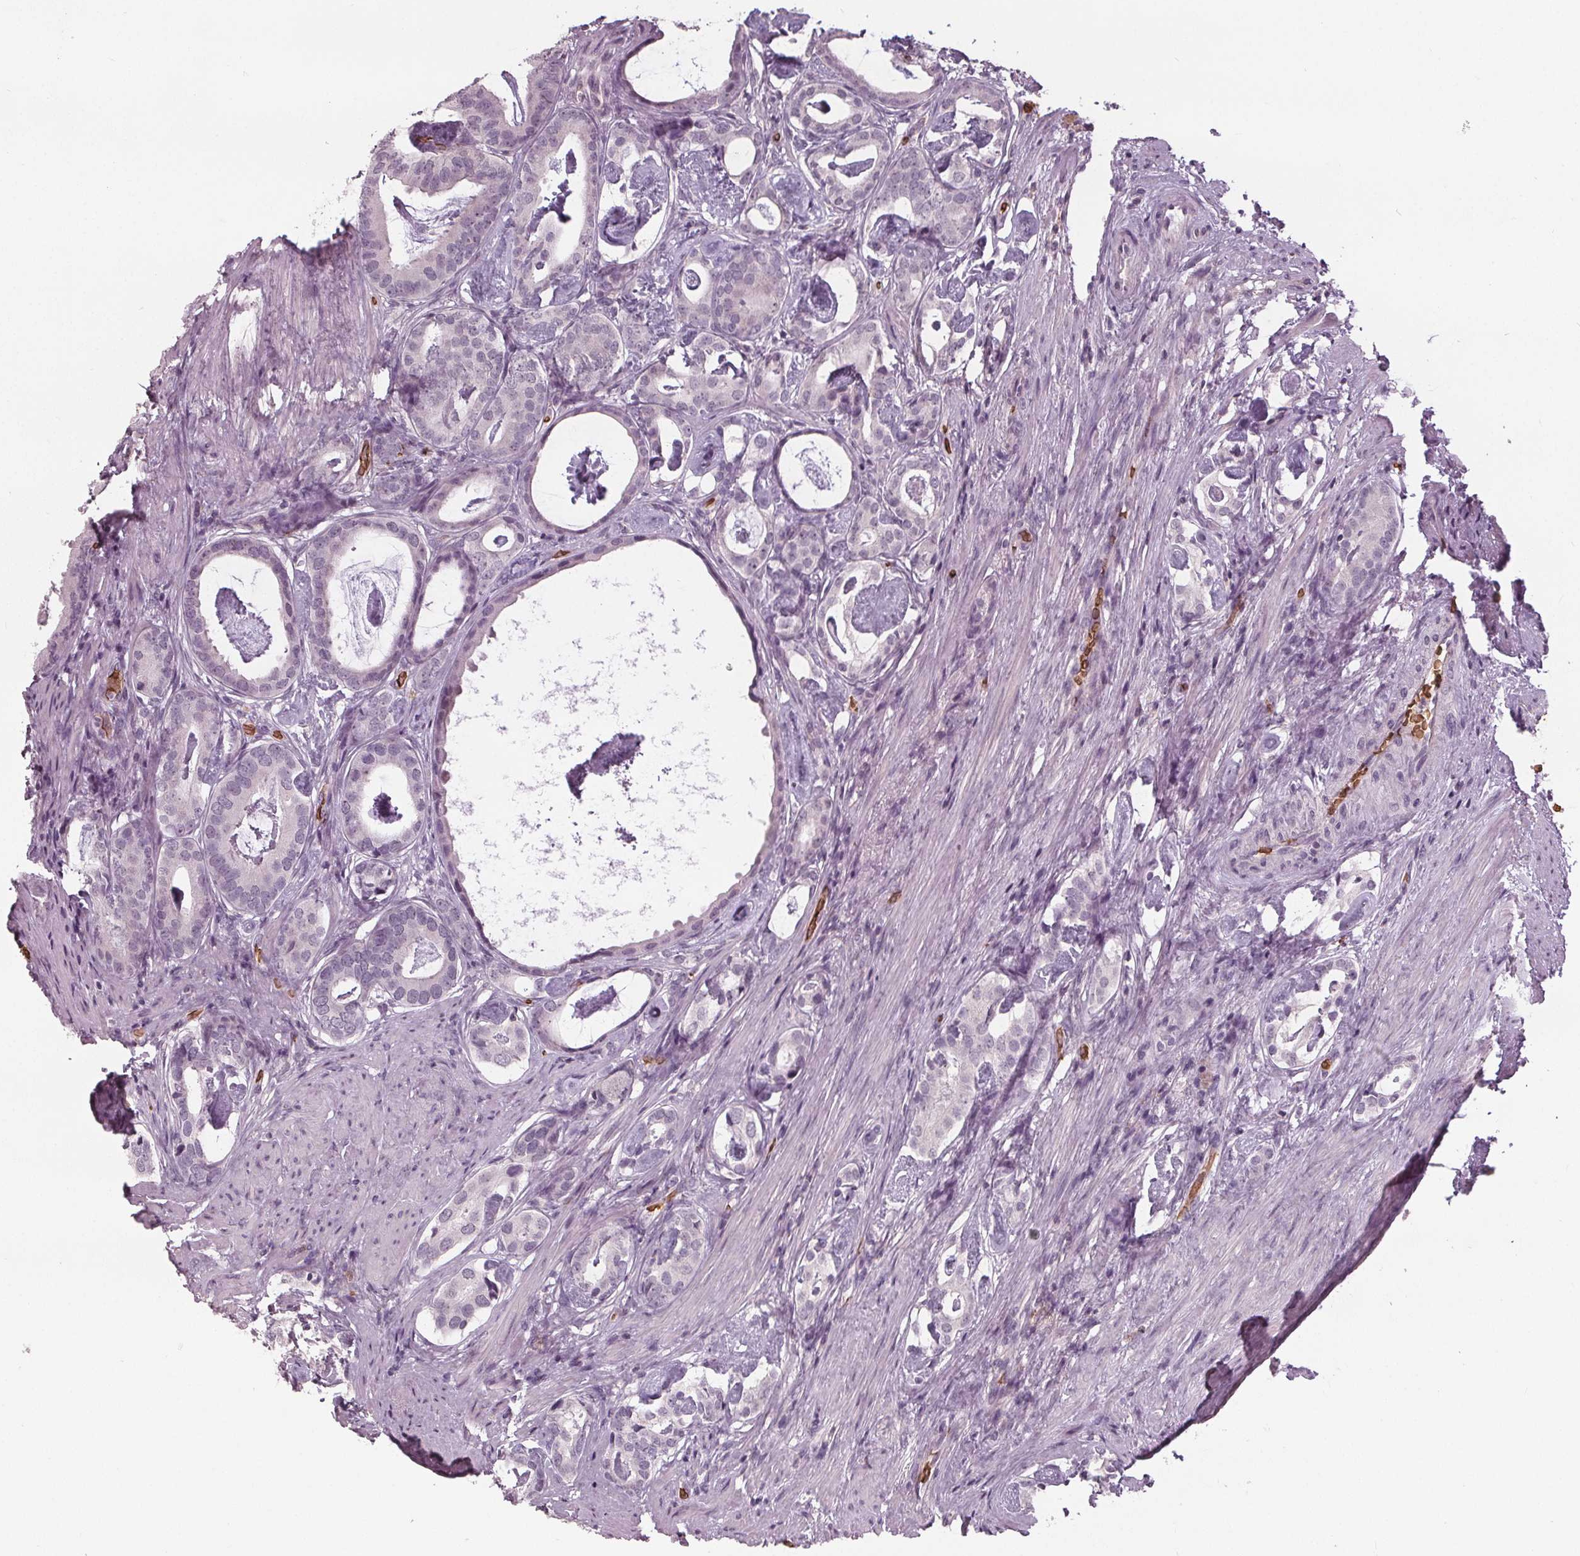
{"staining": {"intensity": "negative", "quantity": "none", "location": "none"}, "tissue": "prostate cancer", "cell_type": "Tumor cells", "image_type": "cancer", "snomed": [{"axis": "morphology", "description": "Adenocarcinoma, Low grade"}, {"axis": "topography", "description": "Prostate and seminal vesicle, NOS"}], "caption": "The immunohistochemistry (IHC) histopathology image has no significant expression in tumor cells of prostate cancer tissue.", "gene": "SLC4A1", "patient": {"sex": "male", "age": 71}}